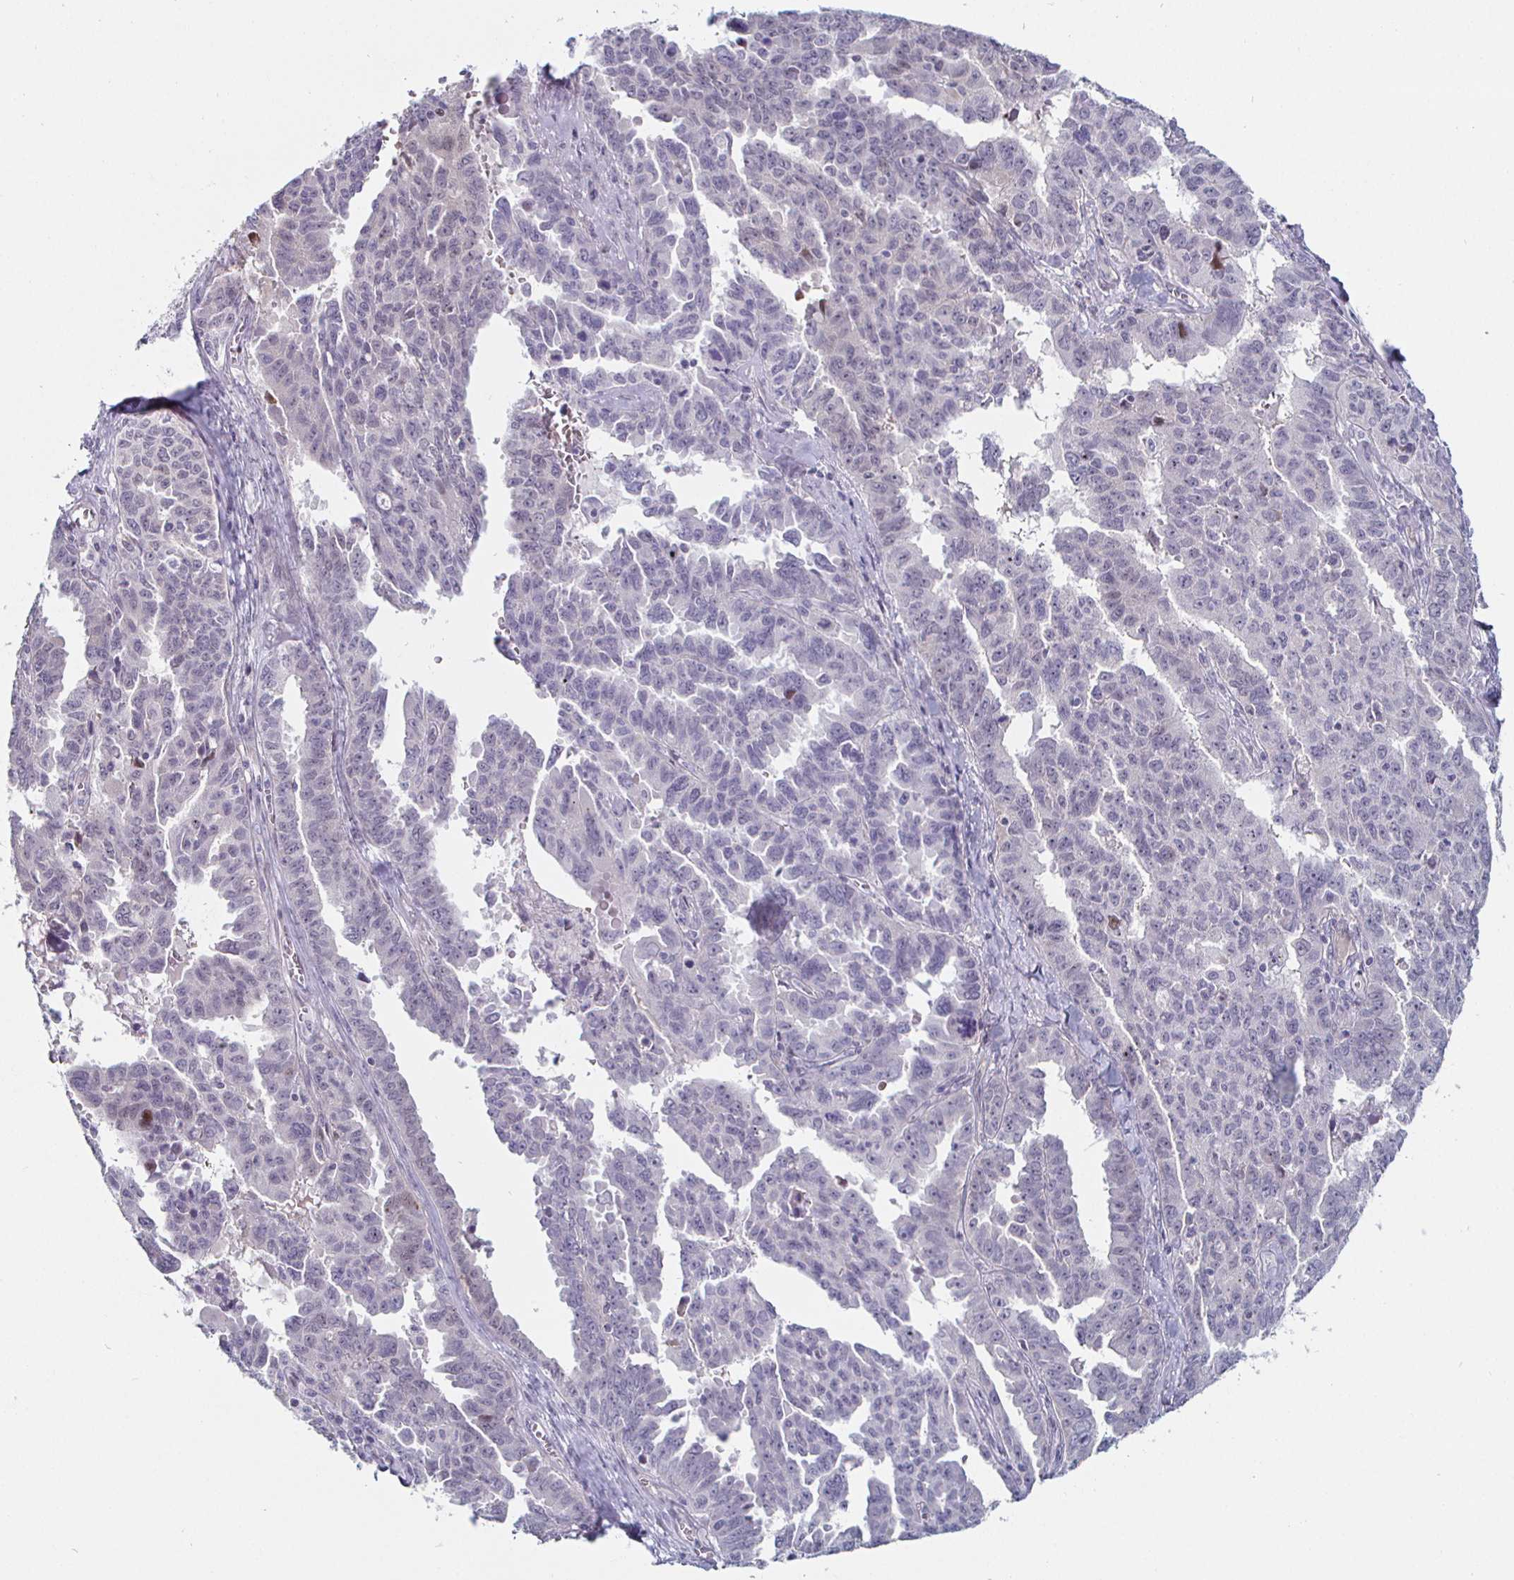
{"staining": {"intensity": "negative", "quantity": "none", "location": "none"}, "tissue": "ovarian cancer", "cell_type": "Tumor cells", "image_type": "cancer", "snomed": [{"axis": "morphology", "description": "Adenocarcinoma, NOS"}, {"axis": "morphology", "description": "Carcinoma, endometroid"}, {"axis": "topography", "description": "Ovary"}], "caption": "Tumor cells show no significant staining in ovarian cancer (adenocarcinoma). The staining is performed using DAB brown chromogen with nuclei counter-stained in using hematoxylin.", "gene": "DMRTB1", "patient": {"sex": "female", "age": 72}}